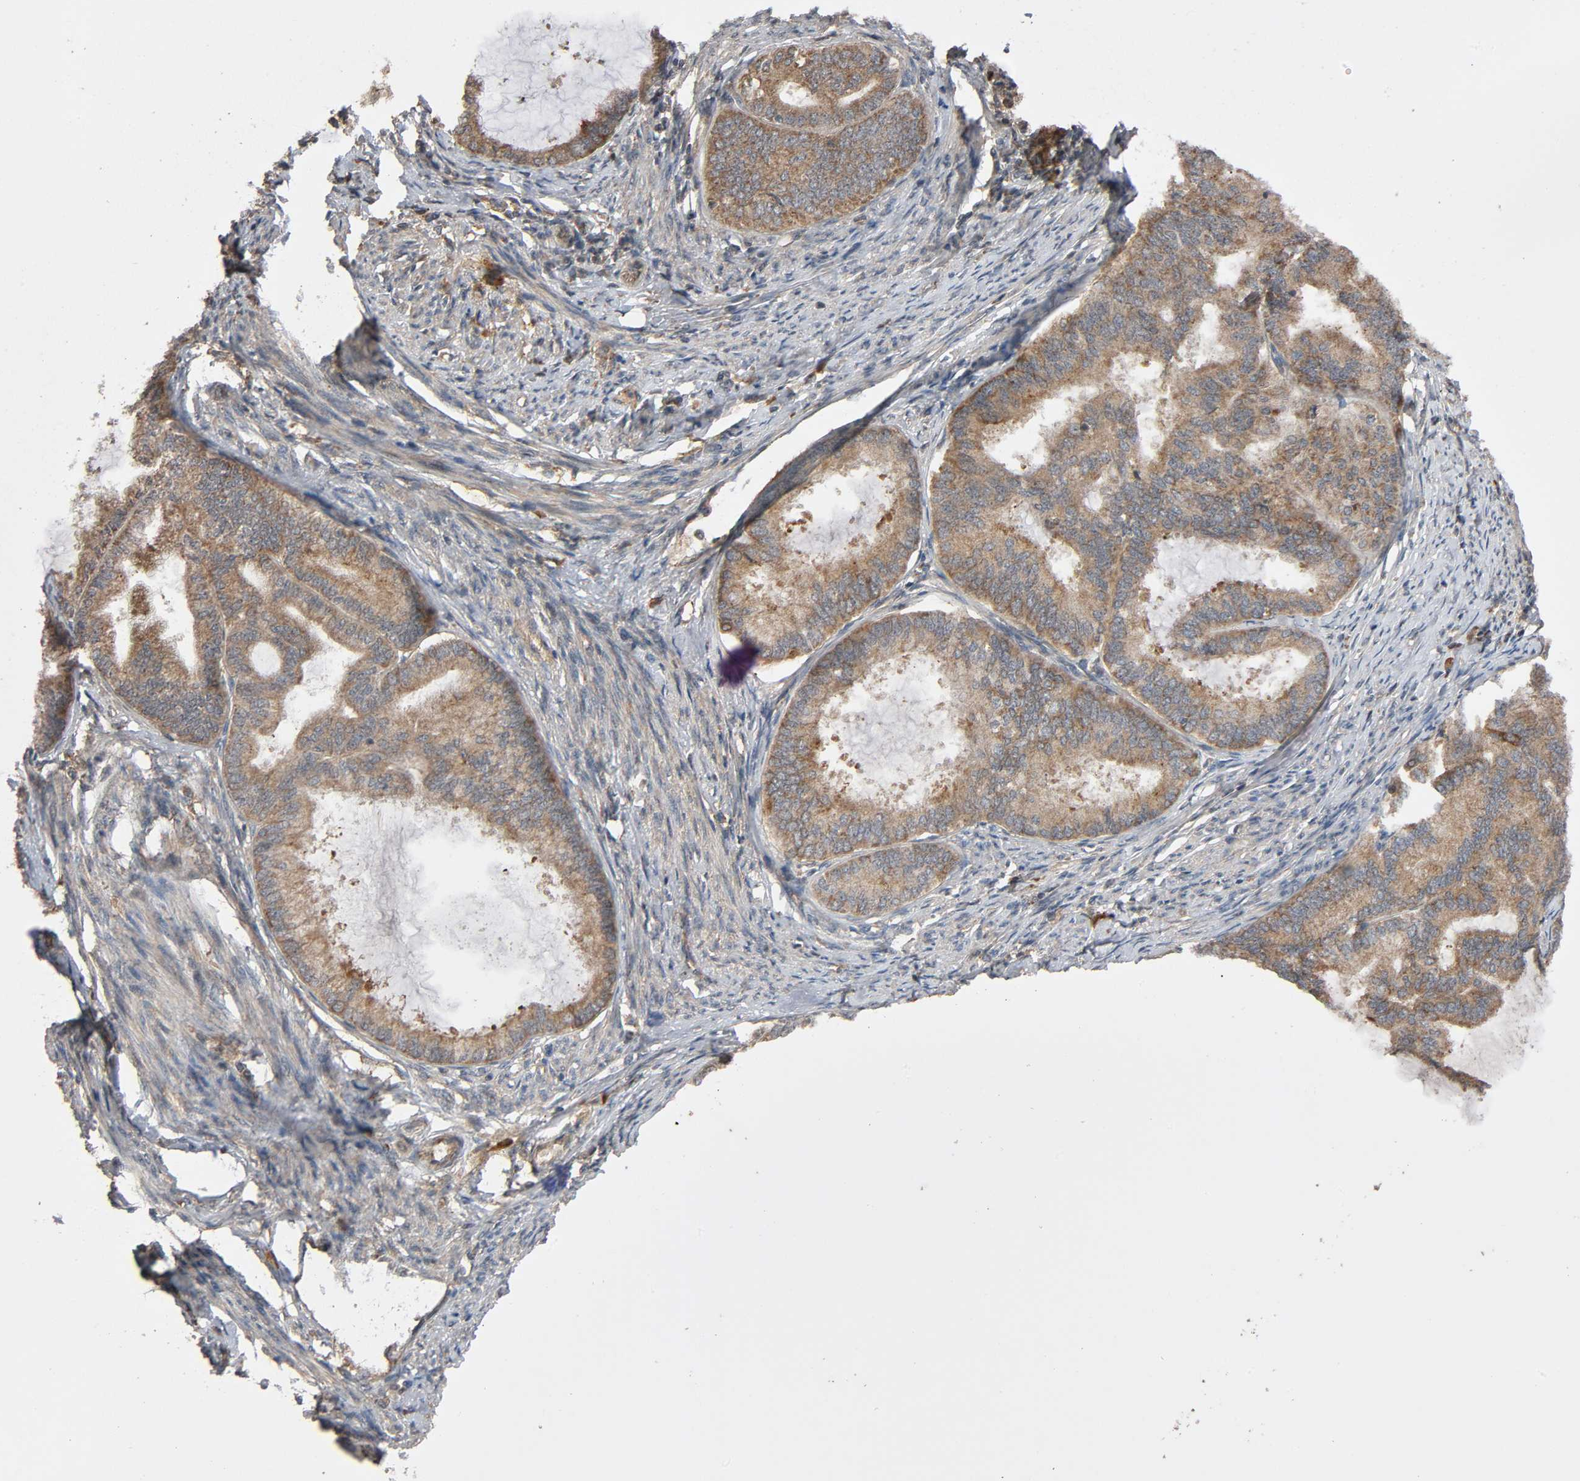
{"staining": {"intensity": "moderate", "quantity": ">75%", "location": "cytoplasmic/membranous"}, "tissue": "endometrial cancer", "cell_type": "Tumor cells", "image_type": "cancer", "snomed": [{"axis": "morphology", "description": "Adenocarcinoma, NOS"}, {"axis": "topography", "description": "Endometrium"}], "caption": "Immunohistochemistry (IHC) staining of adenocarcinoma (endometrial), which displays medium levels of moderate cytoplasmic/membranous staining in approximately >75% of tumor cells indicating moderate cytoplasmic/membranous protein expression. The staining was performed using DAB (3,3'-diaminobenzidine) (brown) for protein detection and nuclei were counterstained in hematoxylin (blue).", "gene": "MAP3K8", "patient": {"sex": "female", "age": 86}}